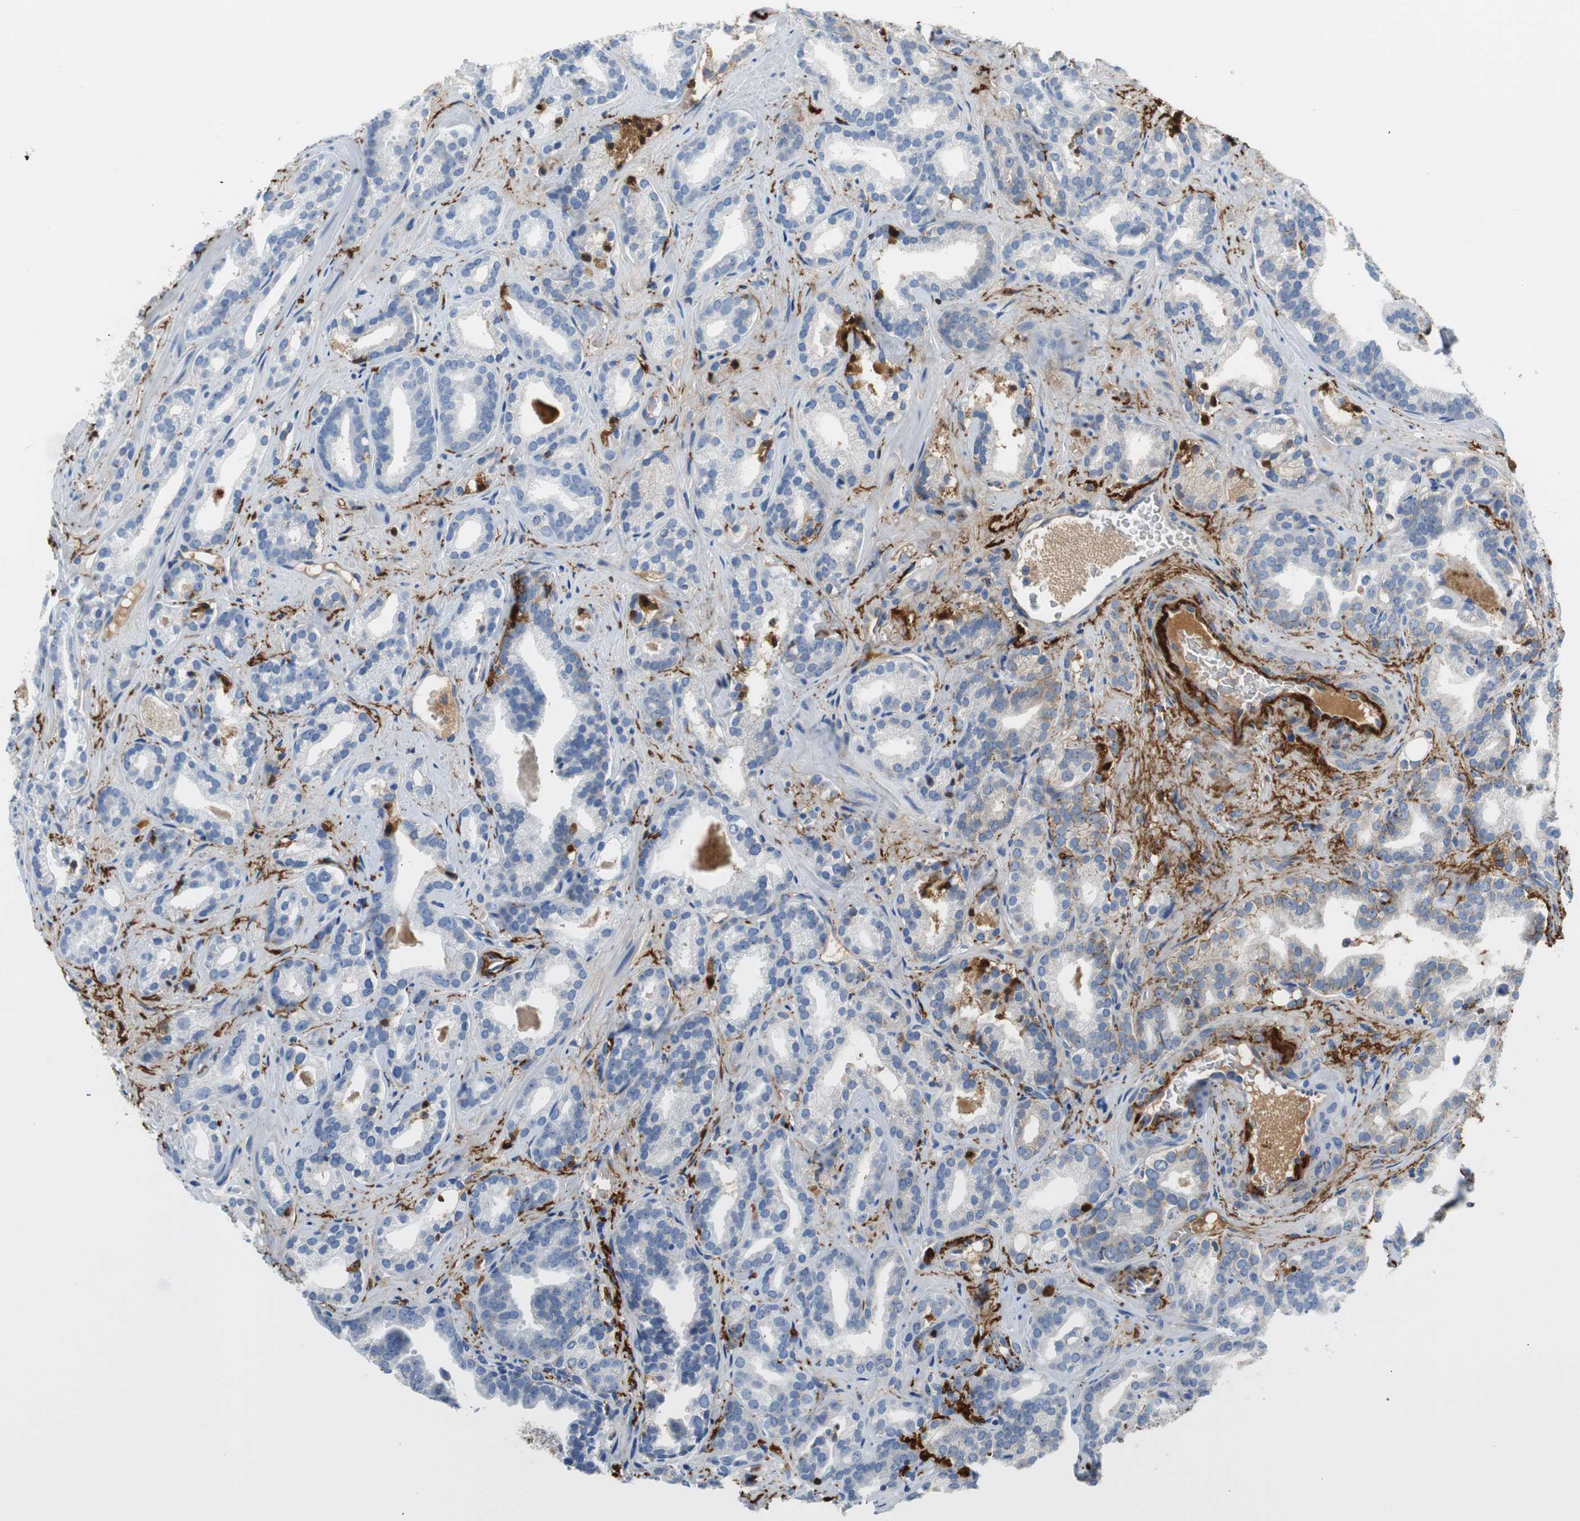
{"staining": {"intensity": "weak", "quantity": "<25%", "location": "cytoplasmic/membranous"}, "tissue": "prostate cancer", "cell_type": "Tumor cells", "image_type": "cancer", "snomed": [{"axis": "morphology", "description": "Adenocarcinoma, Low grade"}, {"axis": "topography", "description": "Prostate"}], "caption": "Immunohistochemical staining of human prostate cancer displays no significant expression in tumor cells.", "gene": "APCS", "patient": {"sex": "male", "age": 63}}